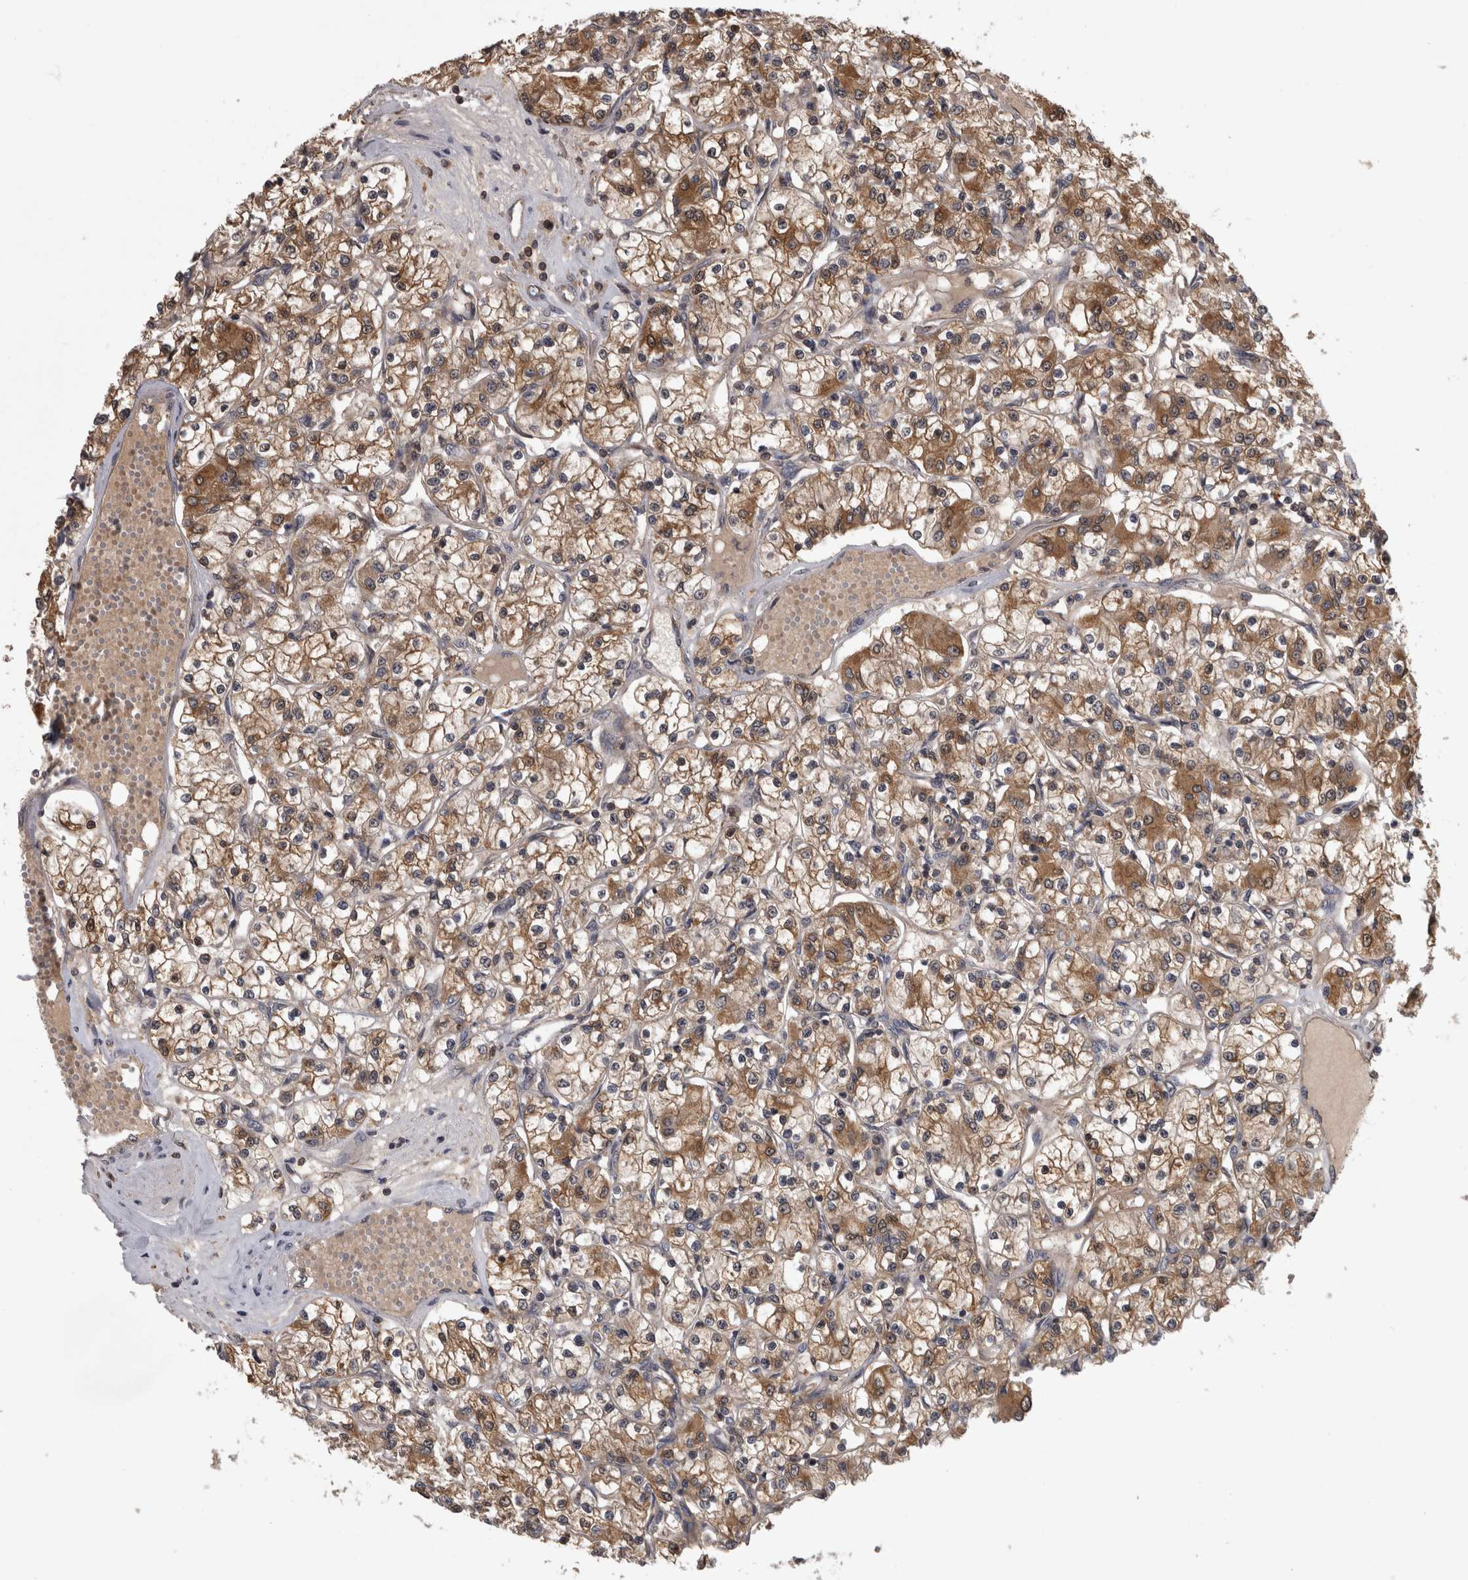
{"staining": {"intensity": "moderate", "quantity": ">75%", "location": "cytoplasmic/membranous"}, "tissue": "renal cancer", "cell_type": "Tumor cells", "image_type": "cancer", "snomed": [{"axis": "morphology", "description": "Adenocarcinoma, NOS"}, {"axis": "topography", "description": "Kidney"}], "caption": "Protein expression analysis of human renal adenocarcinoma reveals moderate cytoplasmic/membranous staining in approximately >75% of tumor cells.", "gene": "APRT", "patient": {"sex": "female", "age": 59}}